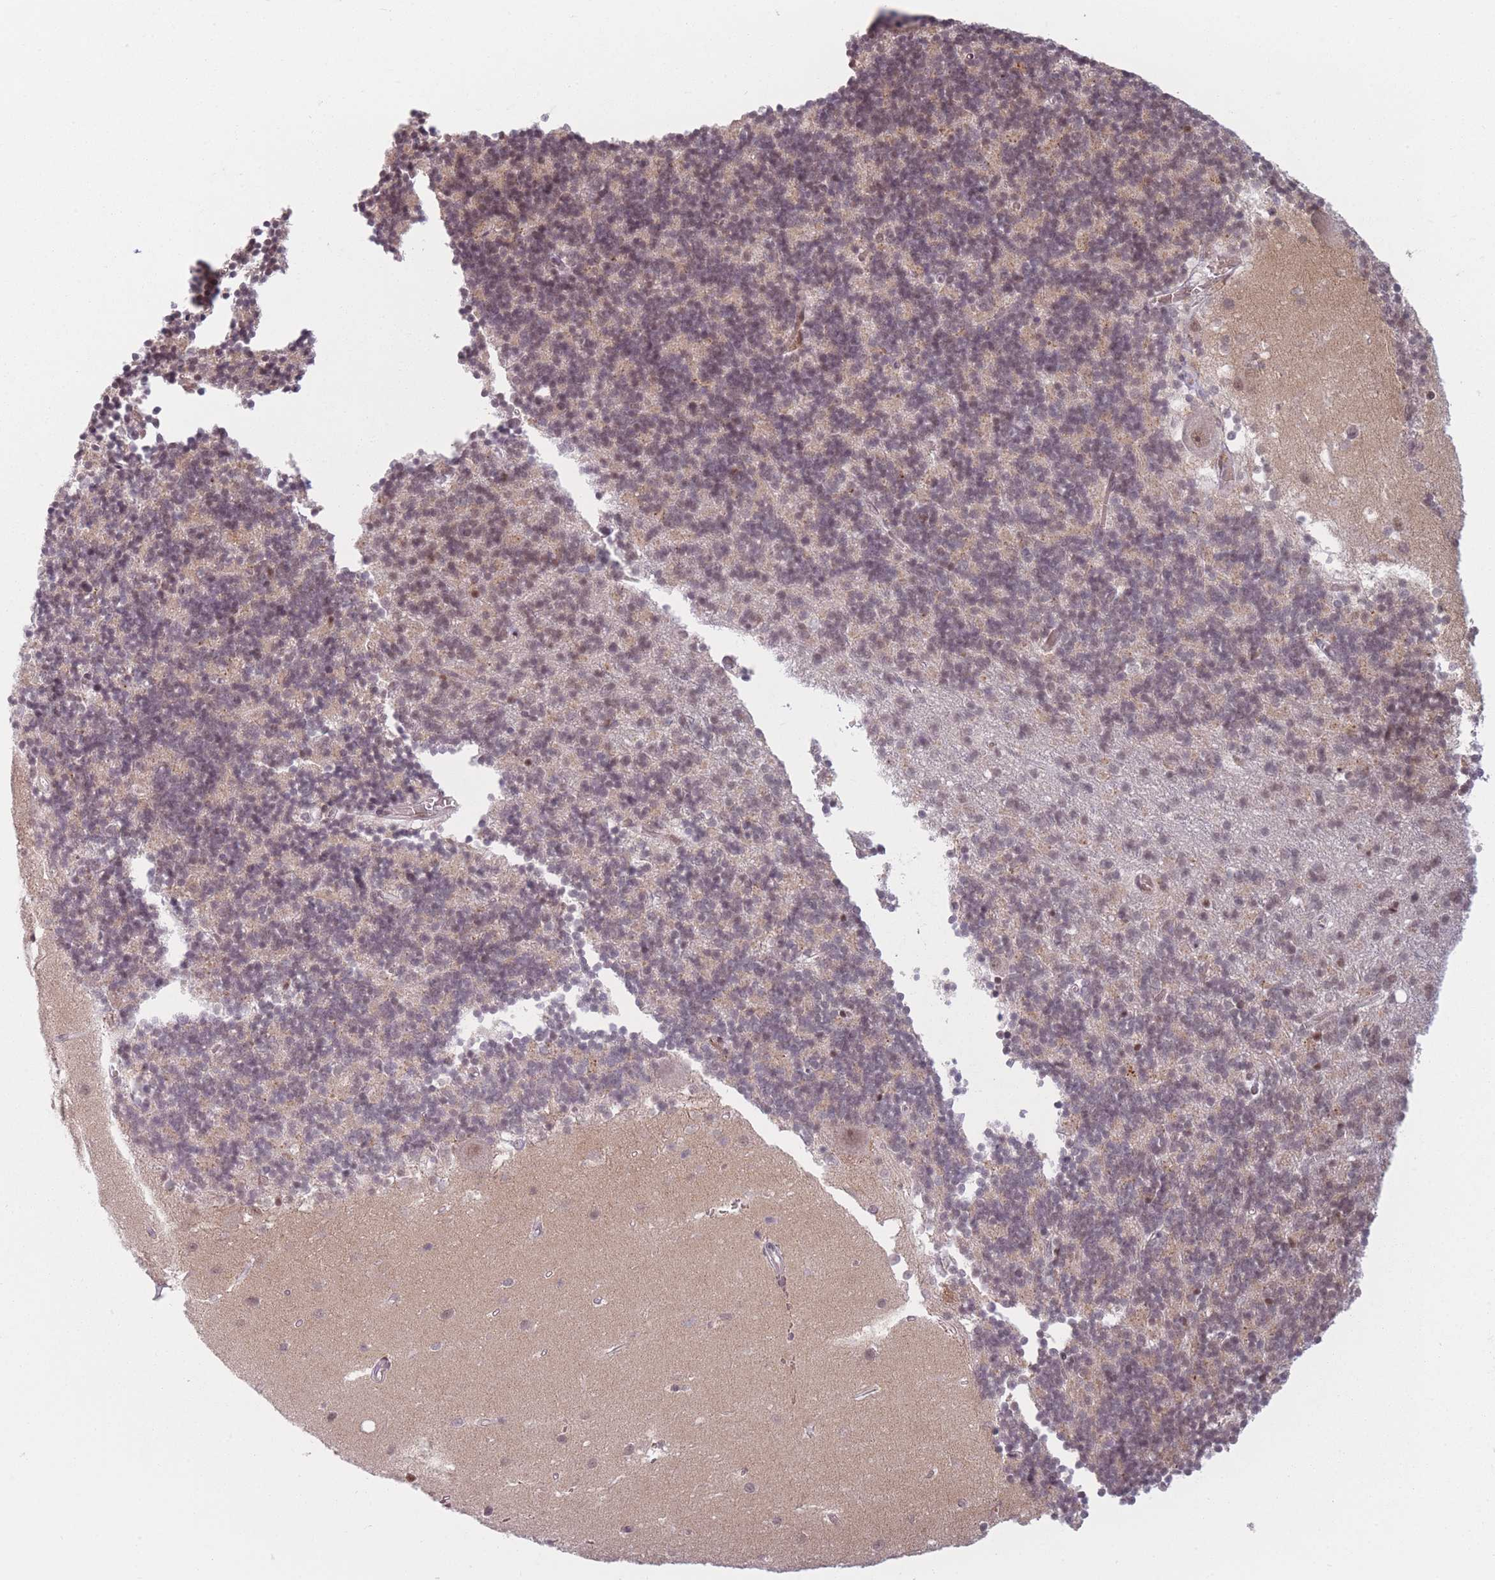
{"staining": {"intensity": "weak", "quantity": "25%-75%", "location": "cytoplasmic/membranous,nuclear"}, "tissue": "cerebellum", "cell_type": "Cells in granular layer", "image_type": "normal", "snomed": [{"axis": "morphology", "description": "Normal tissue, NOS"}, {"axis": "topography", "description": "Cerebellum"}], "caption": "A high-resolution photomicrograph shows immunohistochemistry staining of benign cerebellum, which shows weak cytoplasmic/membranous,nuclear staining in approximately 25%-75% of cells in granular layer.", "gene": "SUPT6H", "patient": {"sex": "male", "age": 54}}